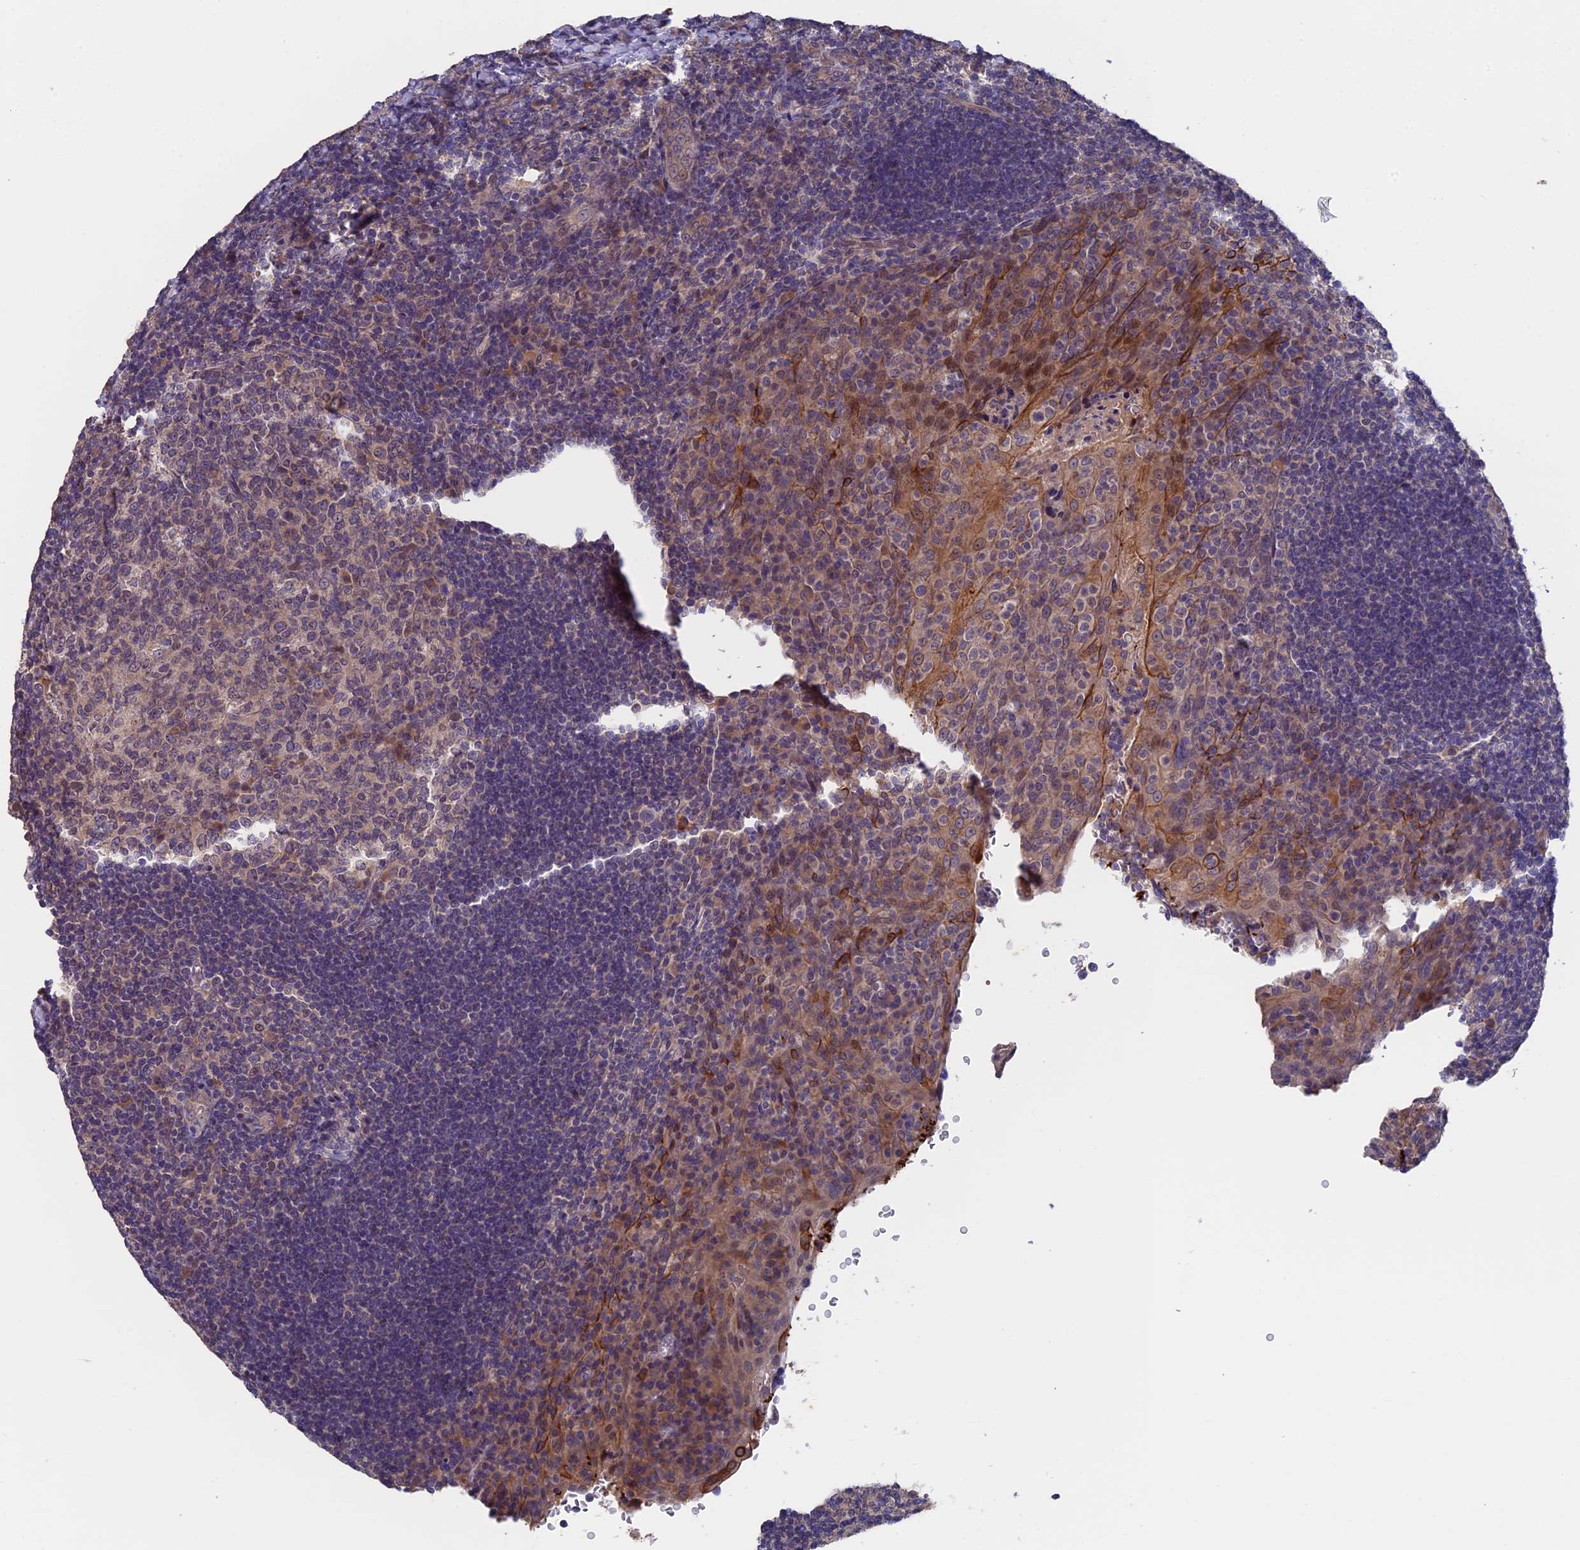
{"staining": {"intensity": "moderate", "quantity": "<25%", "location": "cytoplasmic/membranous"}, "tissue": "tonsil", "cell_type": "Germinal center cells", "image_type": "normal", "snomed": [{"axis": "morphology", "description": "Normal tissue, NOS"}, {"axis": "topography", "description": "Tonsil"}], "caption": "Moderate cytoplasmic/membranous staining for a protein is appreciated in approximately <25% of germinal center cells of unremarkable tonsil using IHC.", "gene": "ZCCHC2", "patient": {"sex": "male", "age": 17}}